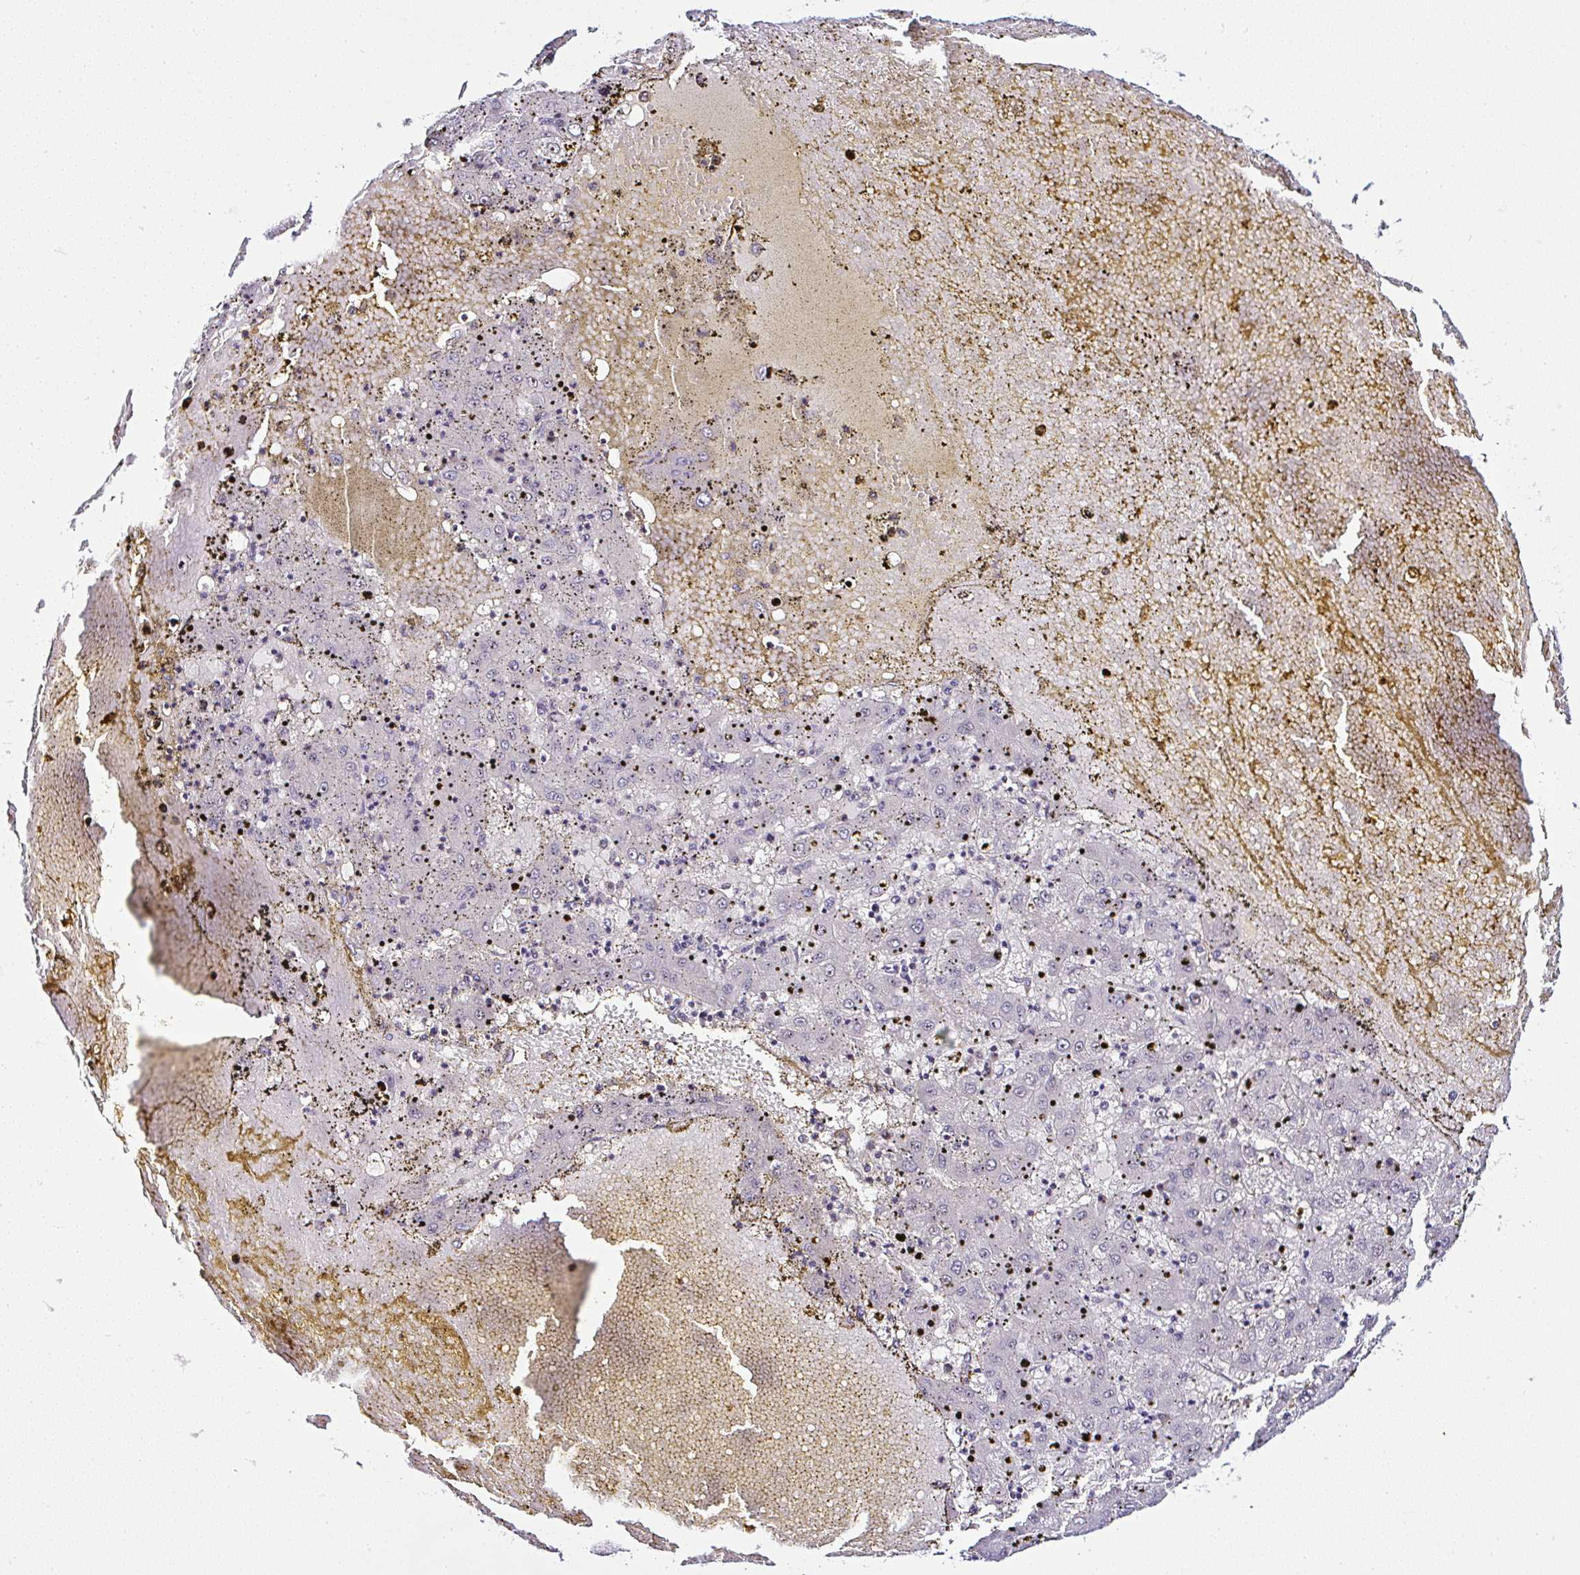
{"staining": {"intensity": "negative", "quantity": "none", "location": "none"}, "tissue": "liver cancer", "cell_type": "Tumor cells", "image_type": "cancer", "snomed": [{"axis": "morphology", "description": "Carcinoma, Hepatocellular, NOS"}, {"axis": "topography", "description": "Liver"}], "caption": "Liver hepatocellular carcinoma stained for a protein using immunohistochemistry (IHC) reveals no expression tumor cells.", "gene": "PTPN2", "patient": {"sex": "male", "age": 72}}